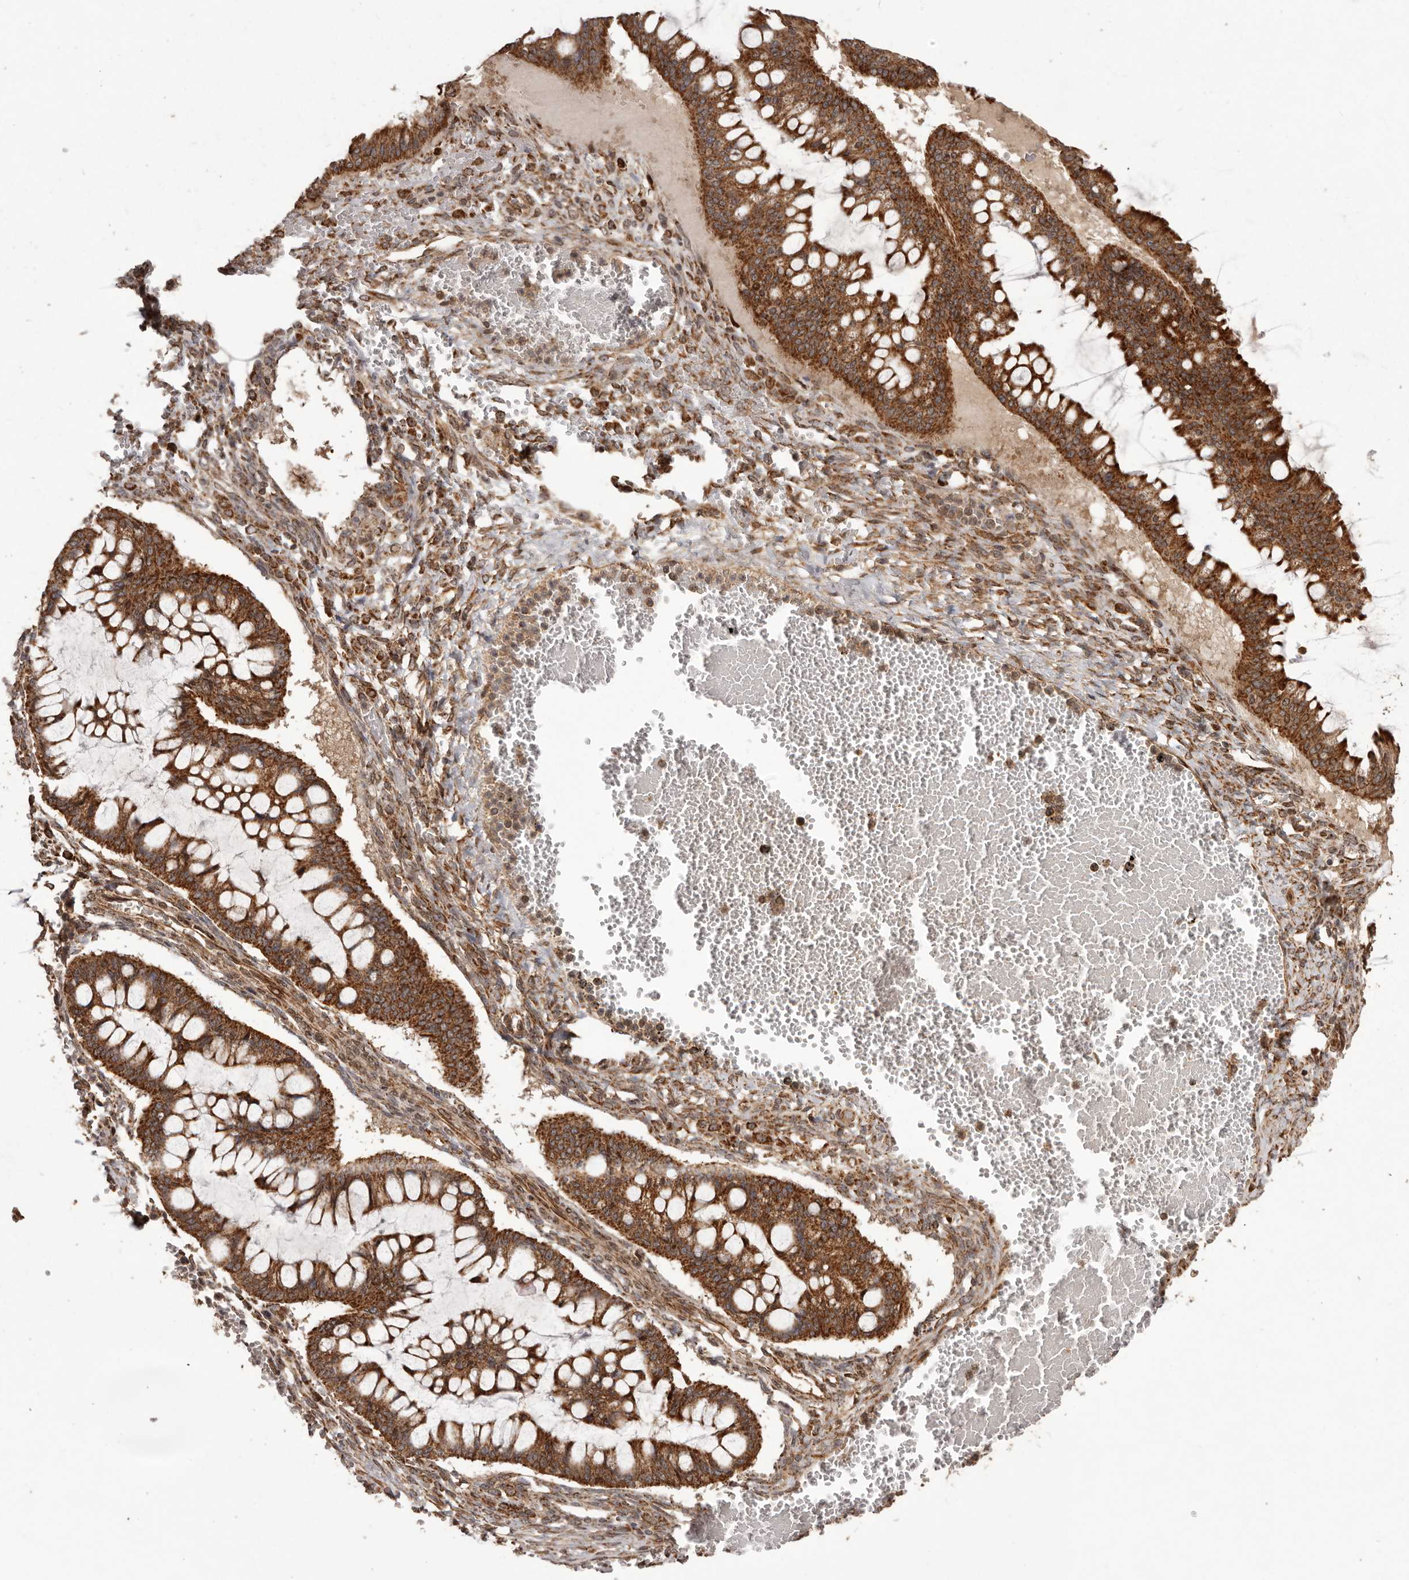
{"staining": {"intensity": "strong", "quantity": ">75%", "location": "cytoplasmic/membranous"}, "tissue": "ovarian cancer", "cell_type": "Tumor cells", "image_type": "cancer", "snomed": [{"axis": "morphology", "description": "Cystadenocarcinoma, mucinous, NOS"}, {"axis": "topography", "description": "Ovary"}], "caption": "Immunohistochemistry (DAB) staining of ovarian cancer exhibits strong cytoplasmic/membranous protein positivity in about >75% of tumor cells. The protein of interest is stained brown, and the nuclei are stained in blue (DAB IHC with brightfield microscopy, high magnification).", "gene": "CHRM2", "patient": {"sex": "female", "age": 73}}